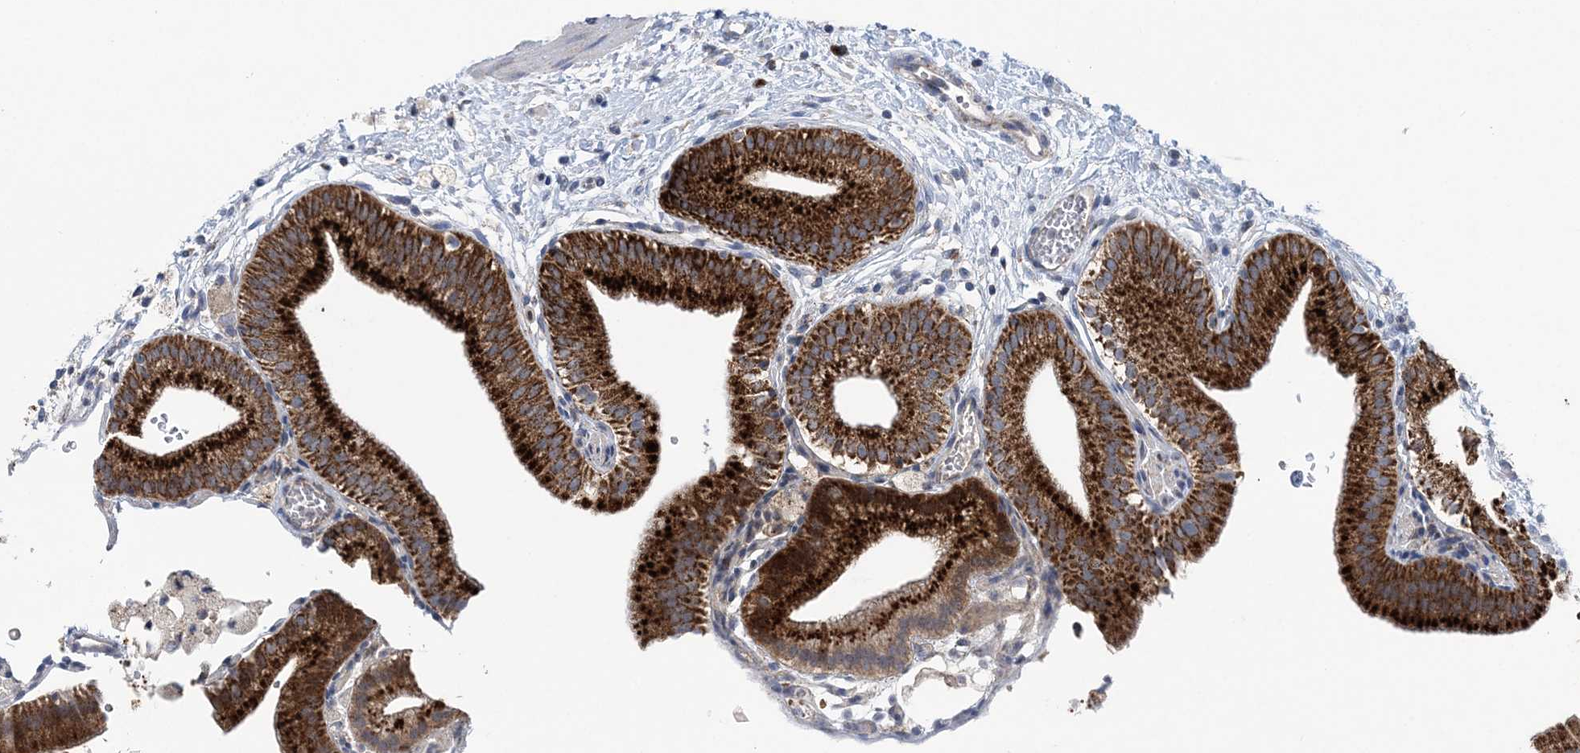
{"staining": {"intensity": "strong", "quantity": ">75%", "location": "cytoplasmic/membranous"}, "tissue": "gallbladder", "cell_type": "Glandular cells", "image_type": "normal", "snomed": [{"axis": "morphology", "description": "Normal tissue, NOS"}, {"axis": "topography", "description": "Gallbladder"}], "caption": "Immunohistochemical staining of benign gallbladder displays high levels of strong cytoplasmic/membranous positivity in approximately >75% of glandular cells. (Stains: DAB in brown, nuclei in blue, Microscopy: brightfield microscopy at high magnification).", "gene": "COPE", "patient": {"sex": "male", "age": 55}}